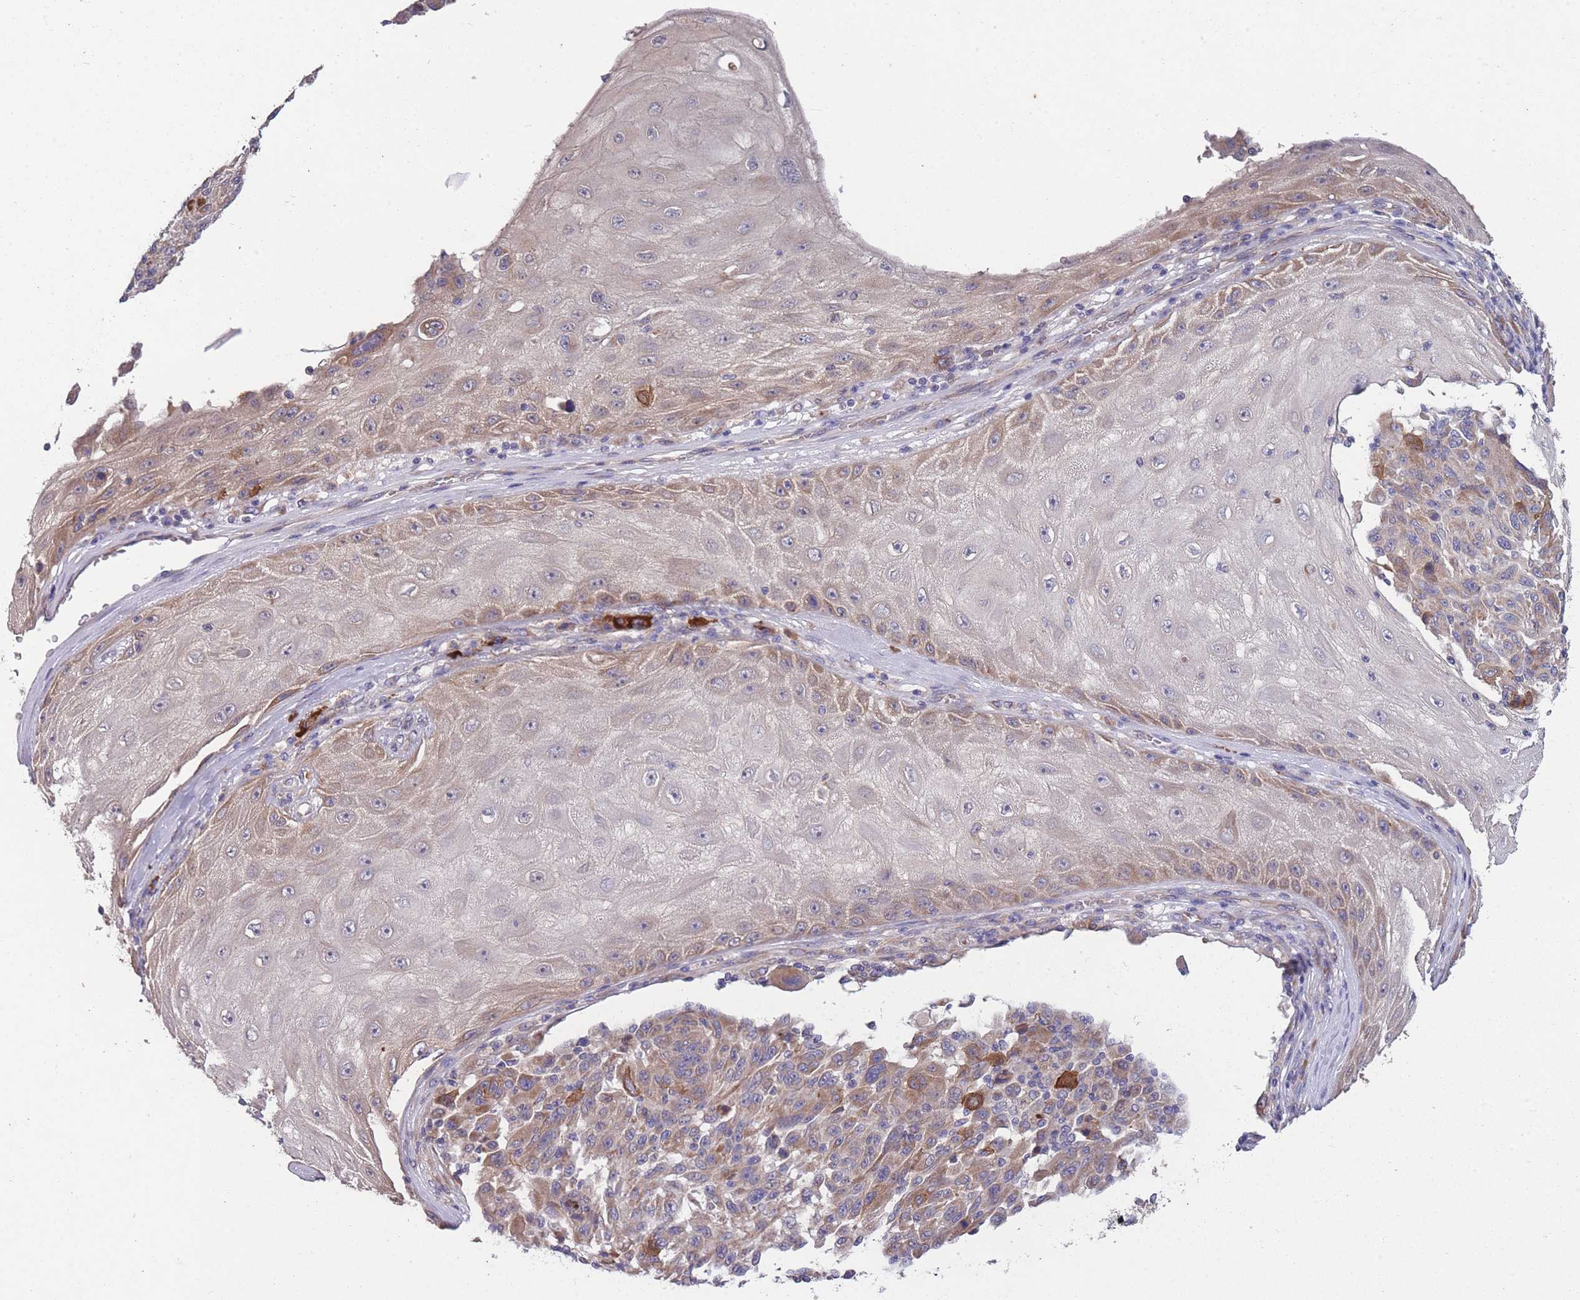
{"staining": {"intensity": "moderate", "quantity": ">75%", "location": "cytoplasmic/membranous"}, "tissue": "melanoma", "cell_type": "Tumor cells", "image_type": "cancer", "snomed": [{"axis": "morphology", "description": "Malignant melanoma, NOS"}, {"axis": "topography", "description": "Skin"}], "caption": "Immunohistochemistry (IHC) (DAB) staining of melanoma displays moderate cytoplasmic/membranous protein positivity in about >75% of tumor cells.", "gene": "STIM2", "patient": {"sex": "male", "age": 53}}